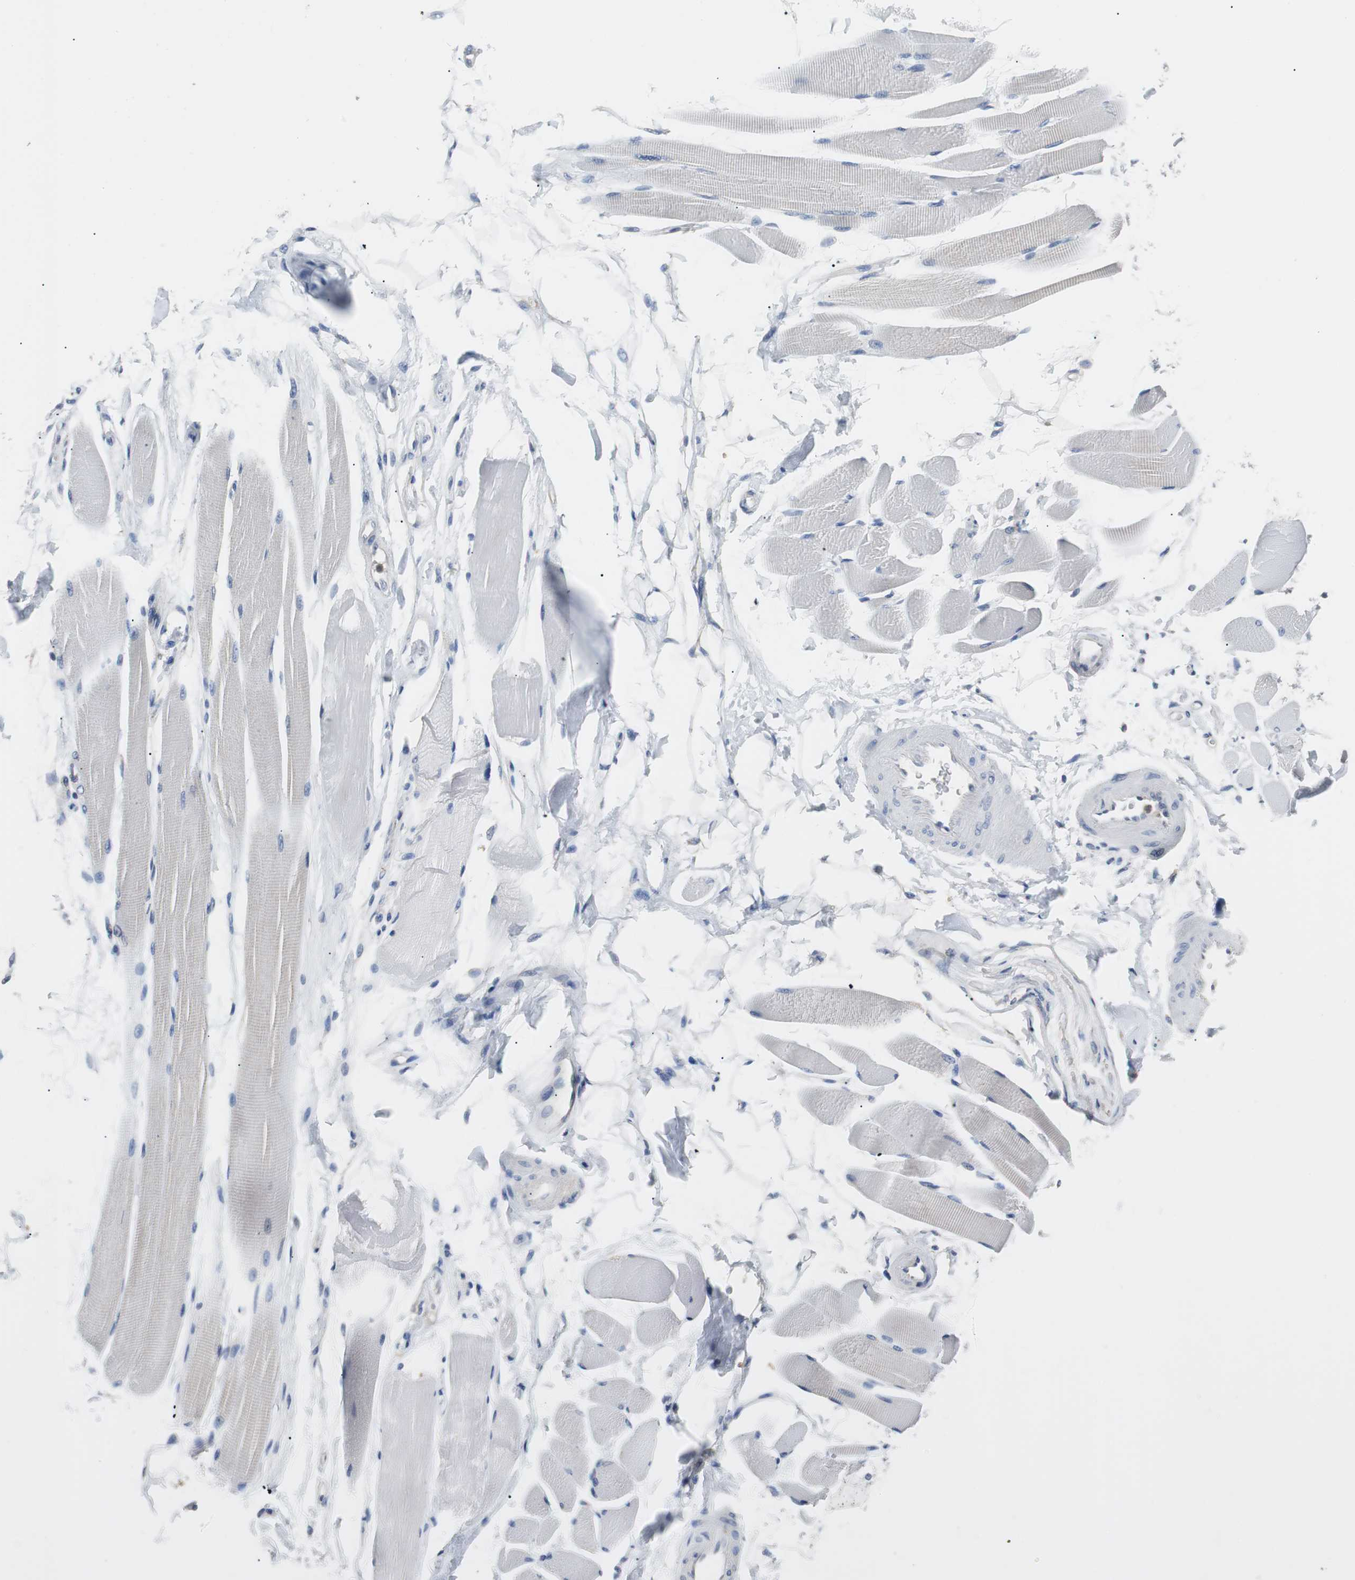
{"staining": {"intensity": "negative", "quantity": "none", "location": "none"}, "tissue": "skeletal muscle", "cell_type": "Myocytes", "image_type": "normal", "snomed": [{"axis": "morphology", "description": "Normal tissue, NOS"}, {"axis": "topography", "description": "Skeletal muscle"}, {"axis": "topography", "description": "Peripheral nerve tissue"}], "caption": "An immunohistochemistry micrograph of benign skeletal muscle is shown. There is no staining in myocytes of skeletal muscle. (DAB IHC visualized using brightfield microscopy, high magnification).", "gene": "TSC22D4", "patient": {"sex": "female", "age": 84}}